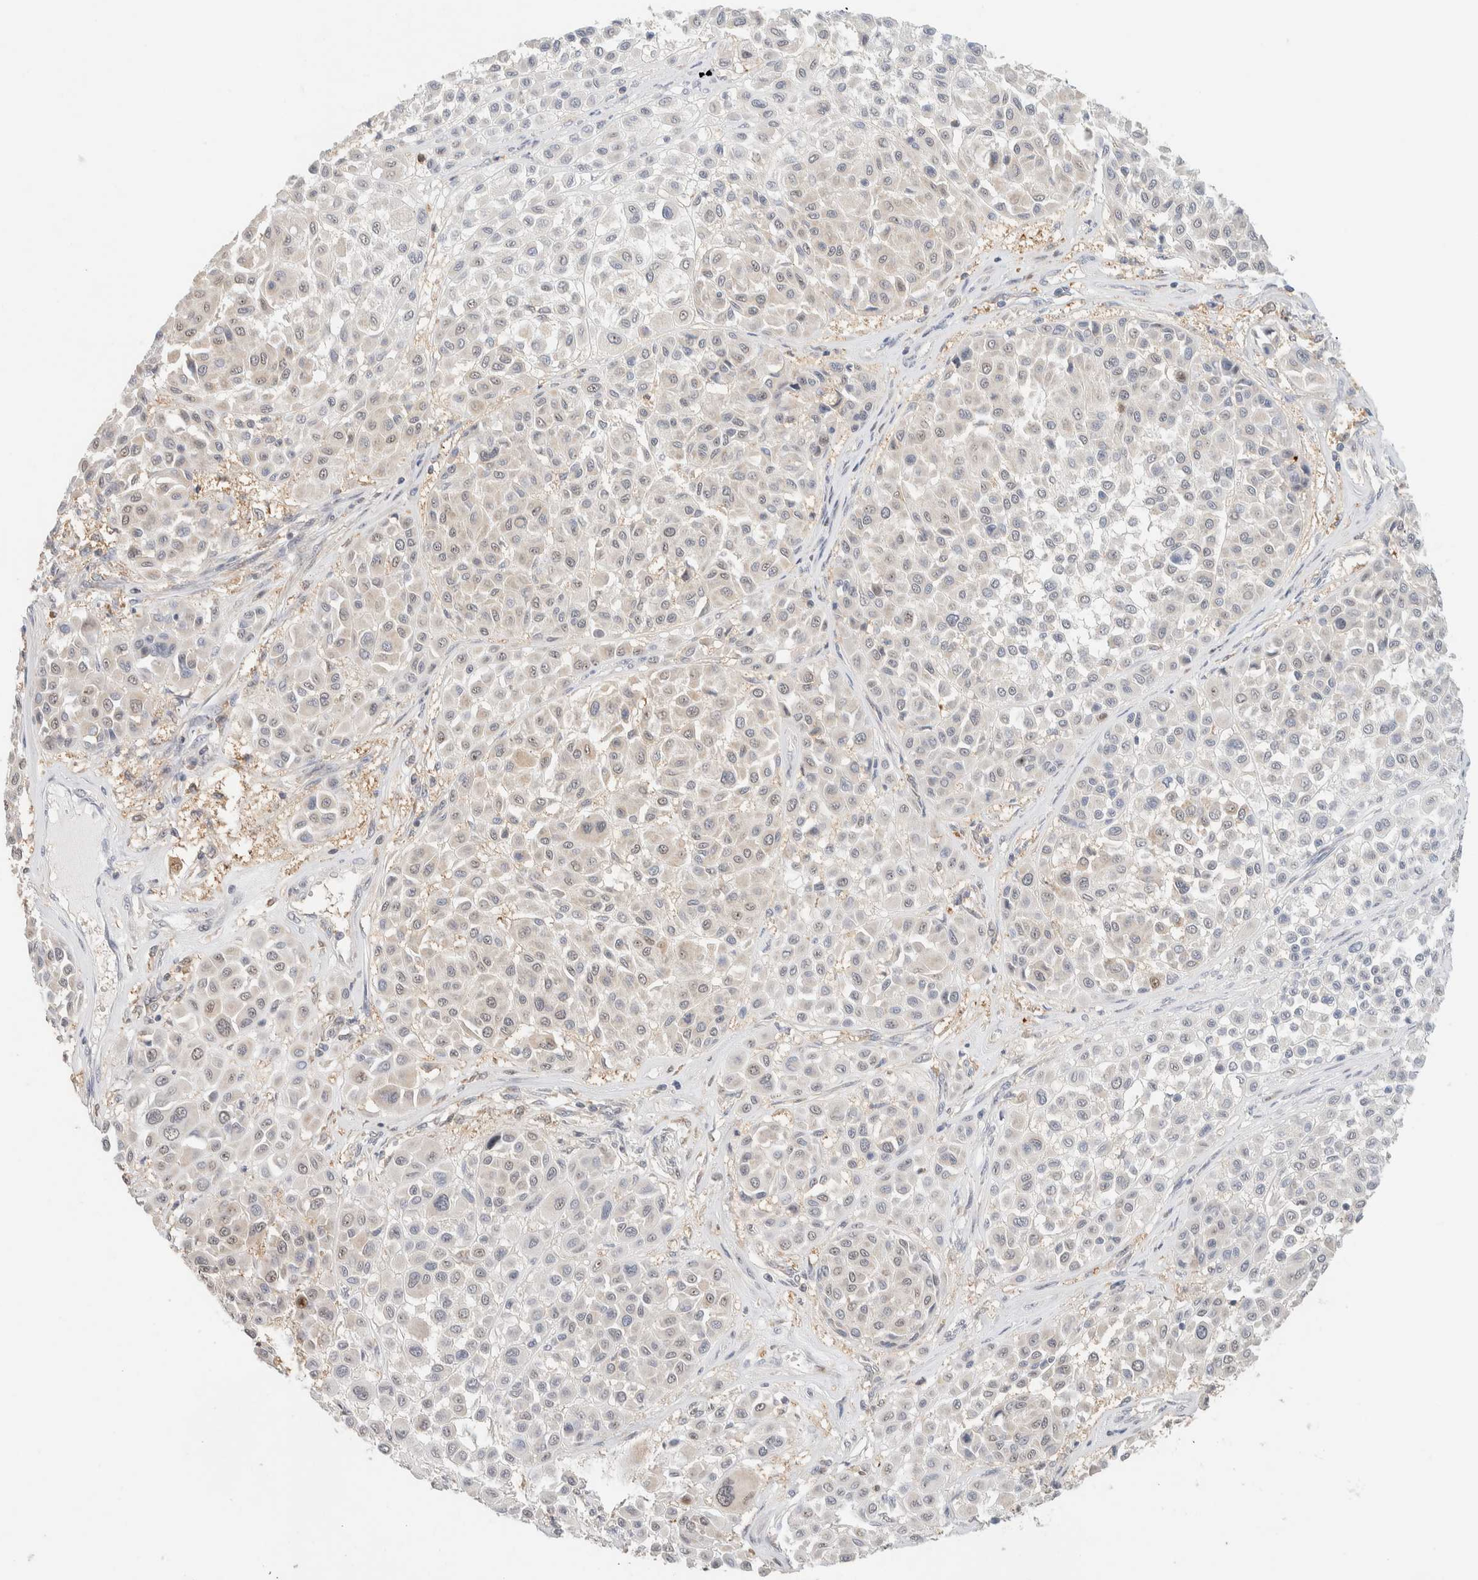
{"staining": {"intensity": "negative", "quantity": "none", "location": "none"}, "tissue": "melanoma", "cell_type": "Tumor cells", "image_type": "cancer", "snomed": [{"axis": "morphology", "description": "Malignant melanoma, Metastatic site"}, {"axis": "topography", "description": "Soft tissue"}], "caption": "Tumor cells show no significant protein positivity in malignant melanoma (metastatic site).", "gene": "HDHD3", "patient": {"sex": "male", "age": 41}}